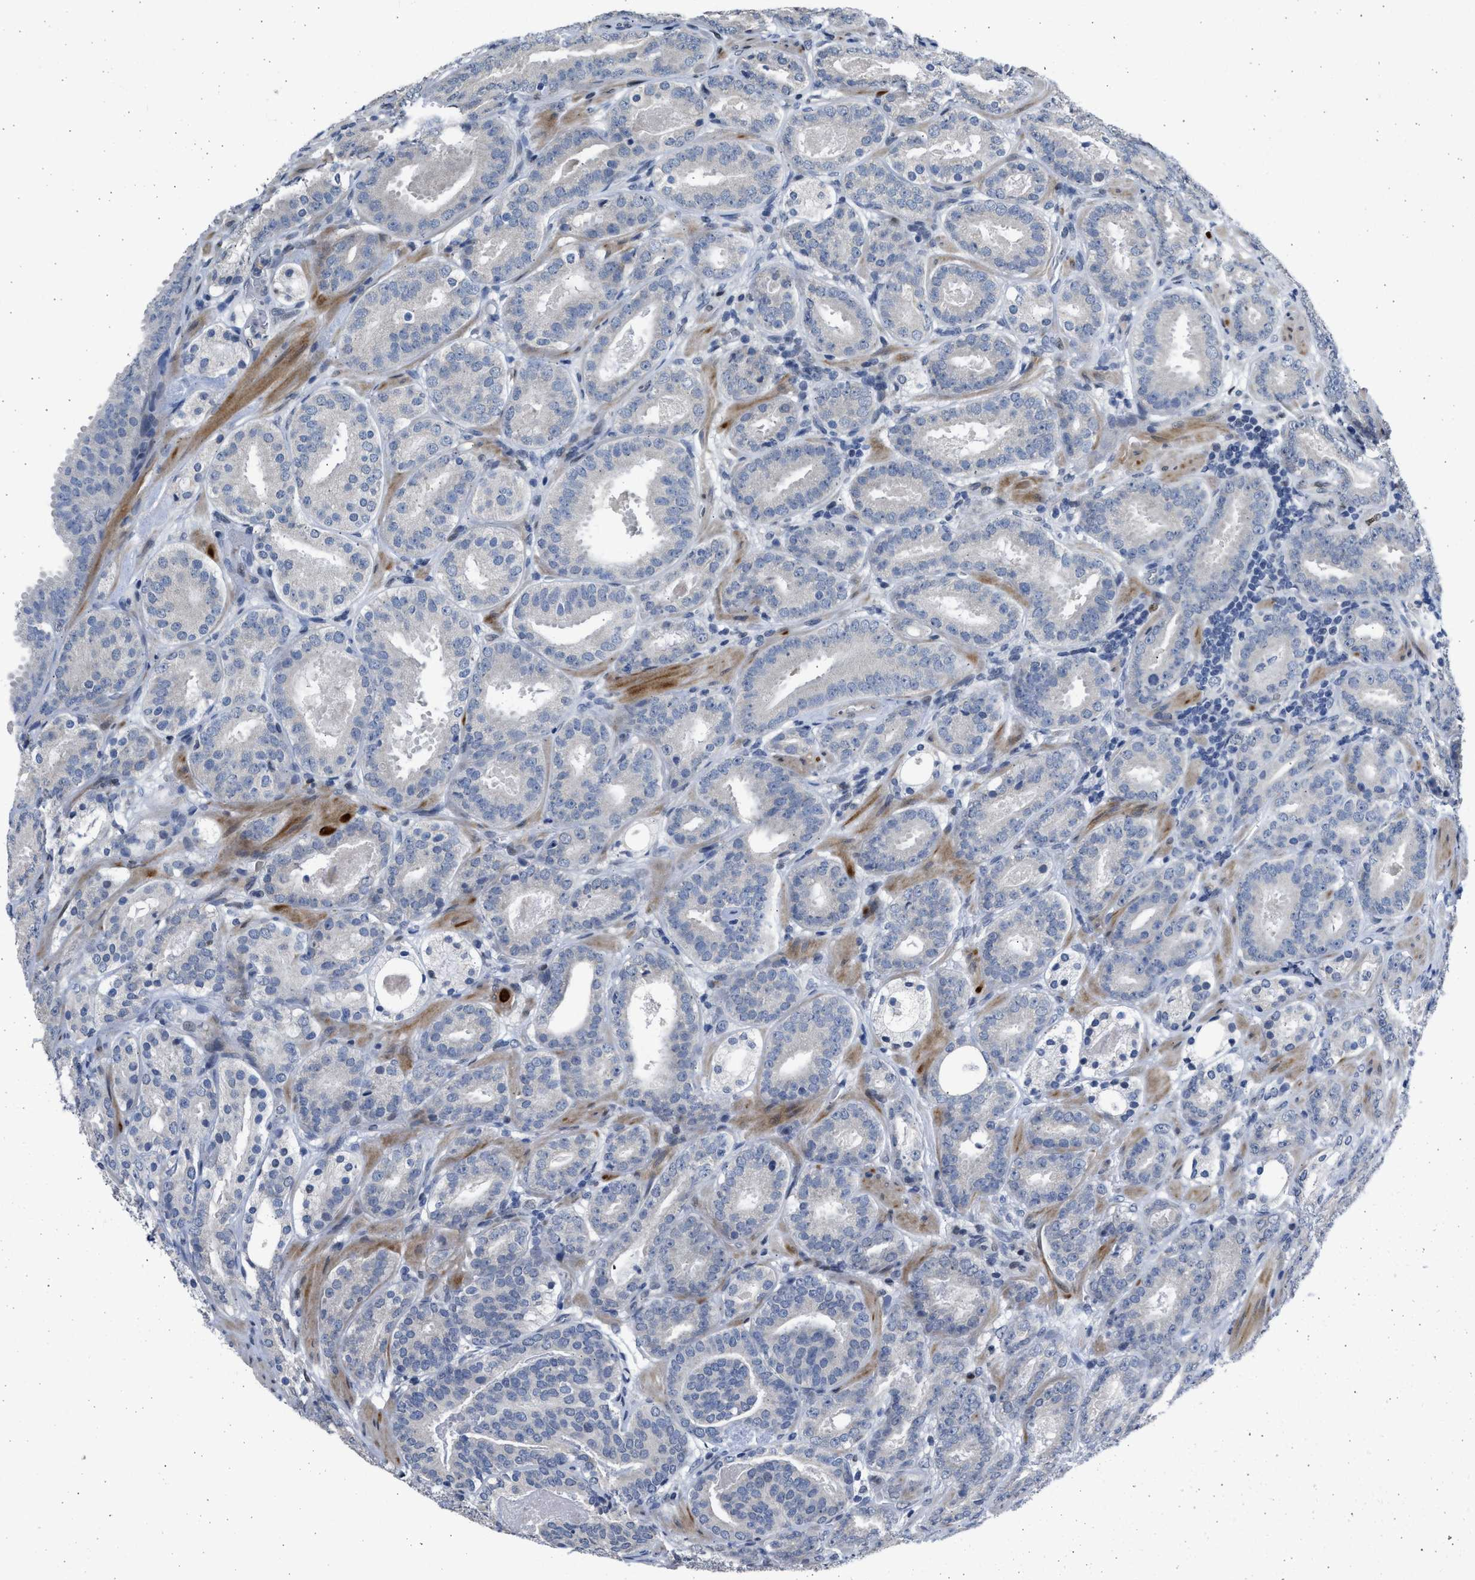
{"staining": {"intensity": "negative", "quantity": "none", "location": "none"}, "tissue": "prostate cancer", "cell_type": "Tumor cells", "image_type": "cancer", "snomed": [{"axis": "morphology", "description": "Adenocarcinoma, Low grade"}, {"axis": "topography", "description": "Prostate"}], "caption": "Immunohistochemistry (IHC) photomicrograph of neoplastic tissue: human prostate cancer stained with DAB (3,3'-diaminobenzidine) reveals no significant protein staining in tumor cells.", "gene": "HMGN3", "patient": {"sex": "male", "age": 69}}